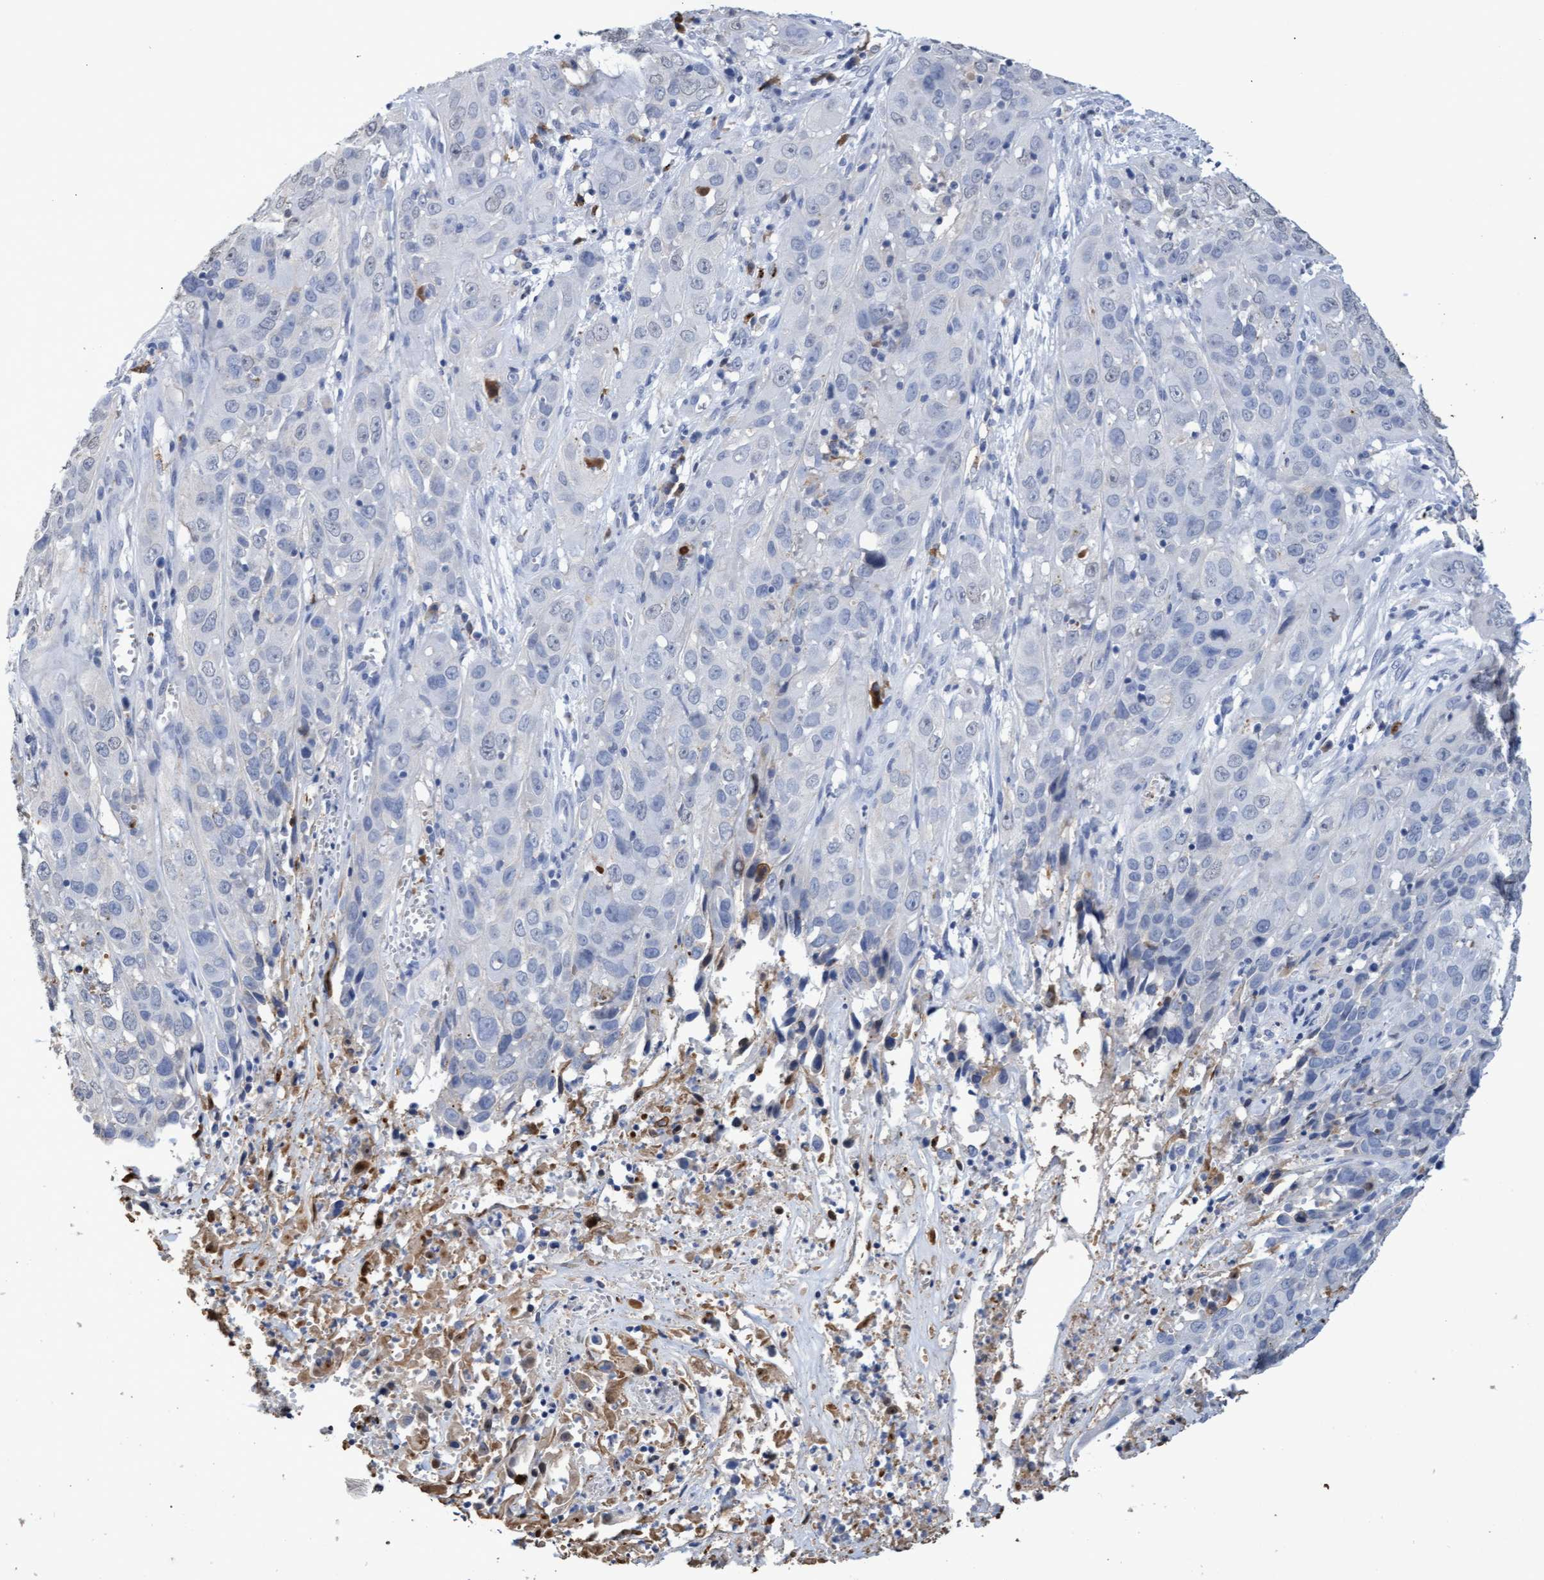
{"staining": {"intensity": "negative", "quantity": "none", "location": "none"}, "tissue": "cervical cancer", "cell_type": "Tumor cells", "image_type": "cancer", "snomed": [{"axis": "morphology", "description": "Squamous cell carcinoma, NOS"}, {"axis": "topography", "description": "Cervix"}], "caption": "IHC photomicrograph of cervical cancer stained for a protein (brown), which shows no expression in tumor cells.", "gene": "GPR39", "patient": {"sex": "female", "age": 32}}